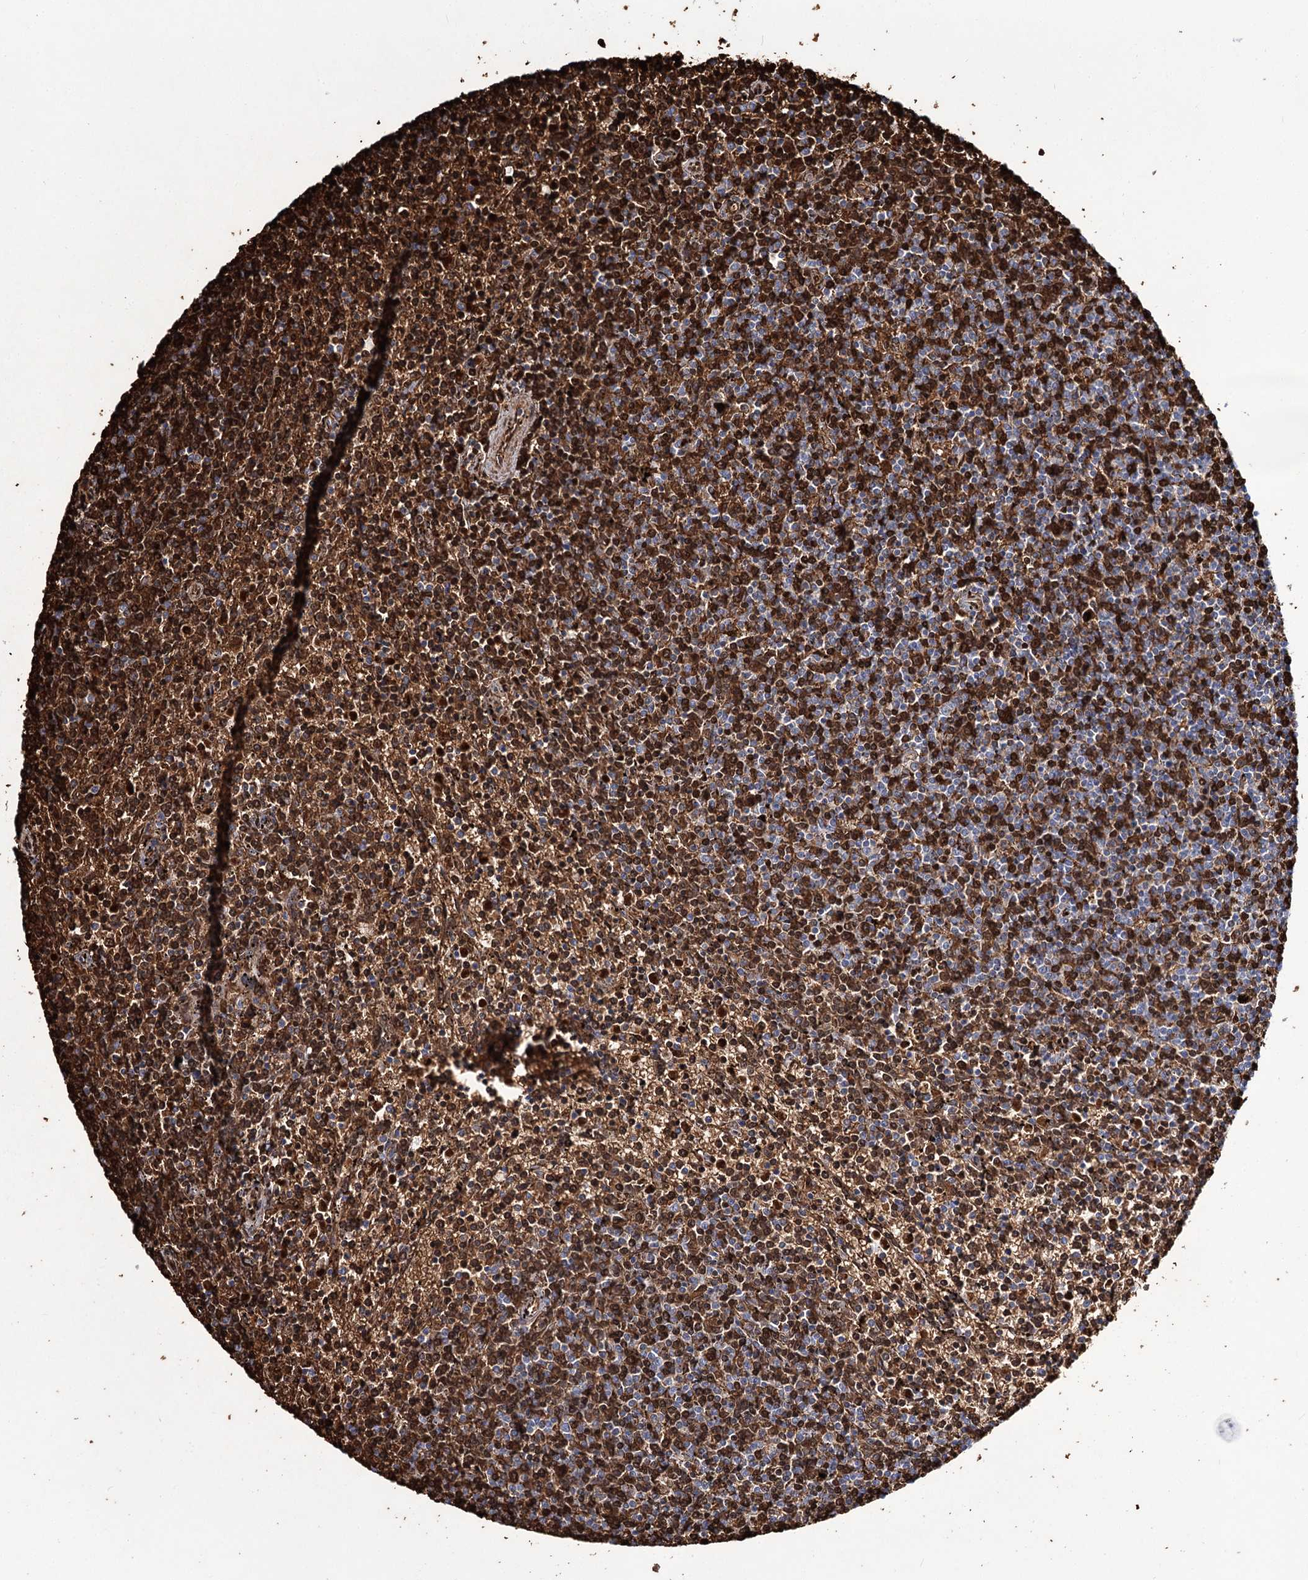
{"staining": {"intensity": "strong", "quantity": ">75%", "location": "cytoplasmic/membranous"}, "tissue": "lymphoma", "cell_type": "Tumor cells", "image_type": "cancer", "snomed": [{"axis": "morphology", "description": "Malignant lymphoma, non-Hodgkin's type, Low grade"}, {"axis": "topography", "description": "Spleen"}], "caption": "An immunohistochemistry photomicrograph of neoplastic tissue is shown. Protein staining in brown labels strong cytoplasmic/membranous positivity in malignant lymphoma, non-Hodgkin's type (low-grade) within tumor cells.", "gene": "GBF1", "patient": {"sex": "female", "age": 50}}